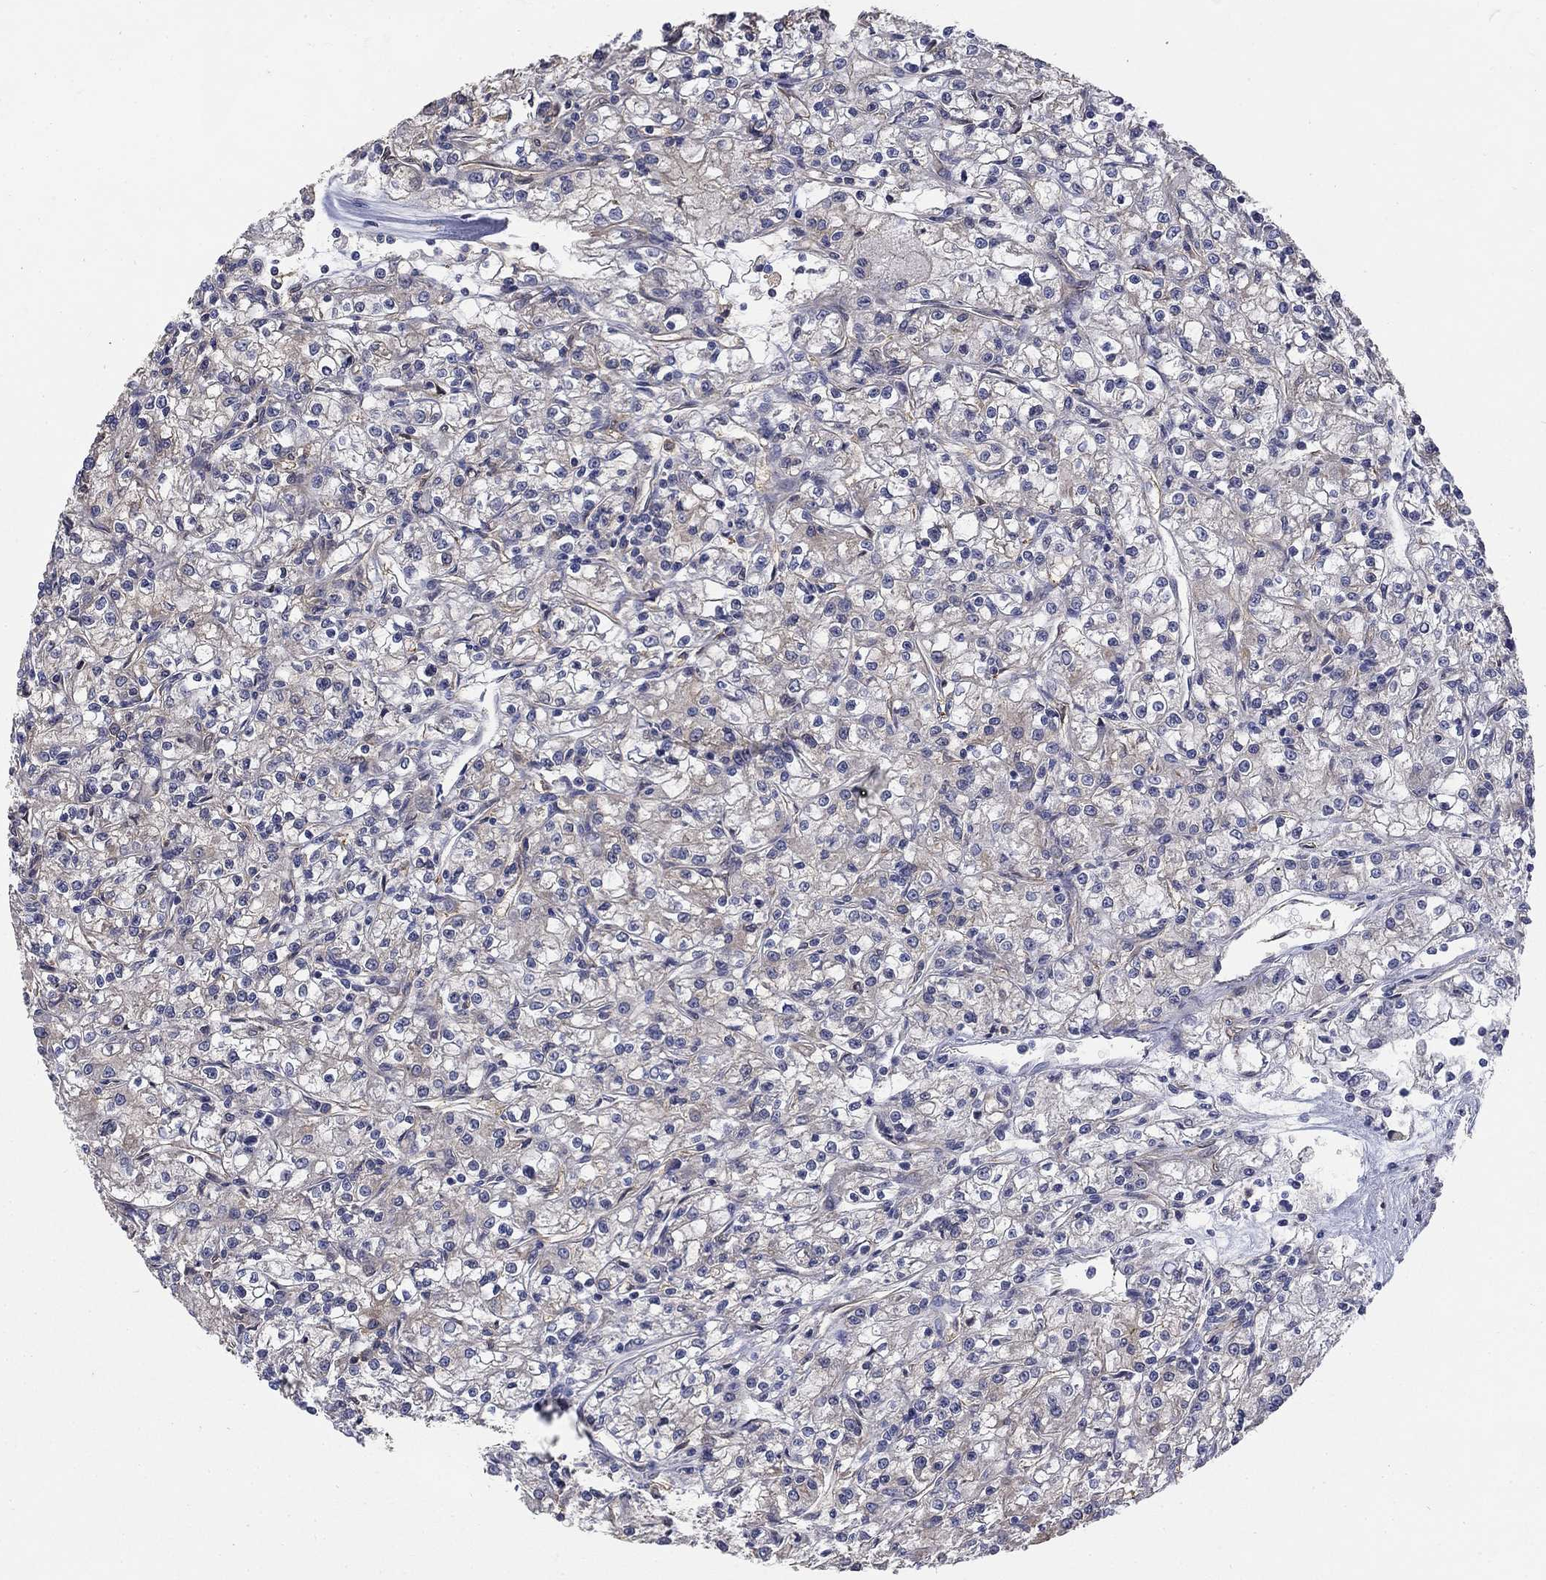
{"staining": {"intensity": "weak", "quantity": "25%-75%", "location": "cytoplasmic/membranous"}, "tissue": "renal cancer", "cell_type": "Tumor cells", "image_type": "cancer", "snomed": [{"axis": "morphology", "description": "Adenocarcinoma, NOS"}, {"axis": "topography", "description": "Kidney"}], "caption": "Immunohistochemical staining of renal cancer shows weak cytoplasmic/membranous protein positivity in approximately 25%-75% of tumor cells.", "gene": "DPYSL2", "patient": {"sex": "female", "age": 59}}